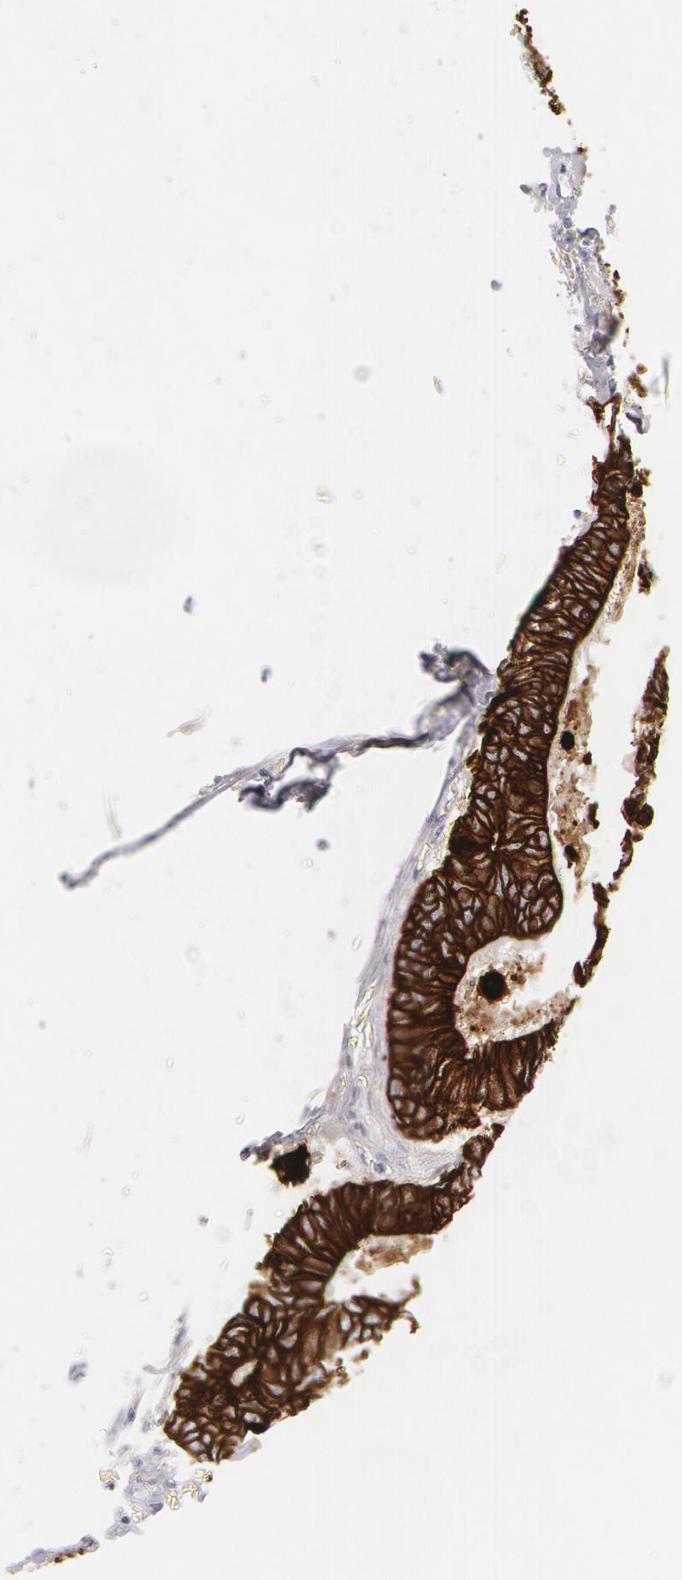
{"staining": {"intensity": "strong", "quantity": ">75%", "location": "cytoplasmic/membranous"}, "tissue": "colorectal cancer", "cell_type": "Tumor cells", "image_type": "cancer", "snomed": [{"axis": "morphology", "description": "Adenocarcinoma, NOS"}, {"axis": "topography", "description": "Rectum"}], "caption": "This image reveals IHC staining of adenocarcinoma (colorectal), with high strong cytoplasmic/membranous staining in approximately >75% of tumor cells.", "gene": "KRT8", "patient": {"sex": "male", "age": 55}}